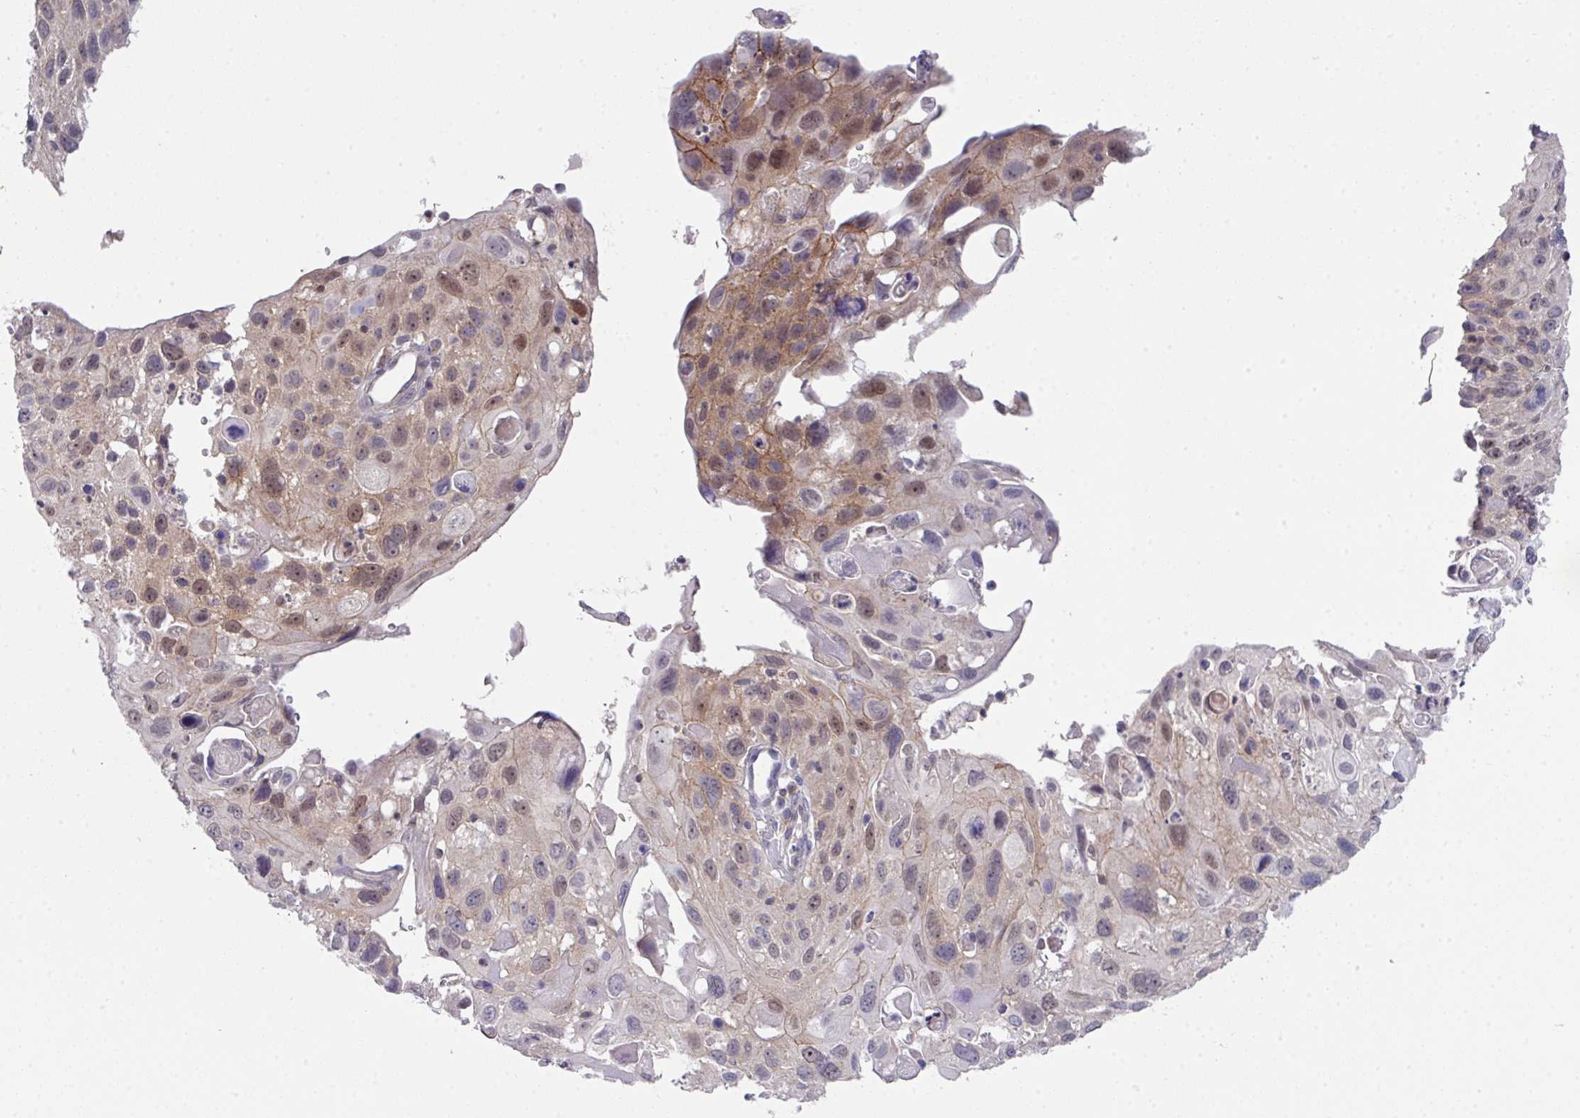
{"staining": {"intensity": "moderate", "quantity": "25%-75%", "location": "cytoplasmic/membranous,nuclear"}, "tissue": "cervical cancer", "cell_type": "Tumor cells", "image_type": "cancer", "snomed": [{"axis": "morphology", "description": "Squamous cell carcinoma, NOS"}, {"axis": "topography", "description": "Cervix"}], "caption": "Protein staining reveals moderate cytoplasmic/membranous and nuclear positivity in approximately 25%-75% of tumor cells in cervical squamous cell carcinoma.", "gene": "DCAF12L2", "patient": {"sex": "female", "age": 70}}